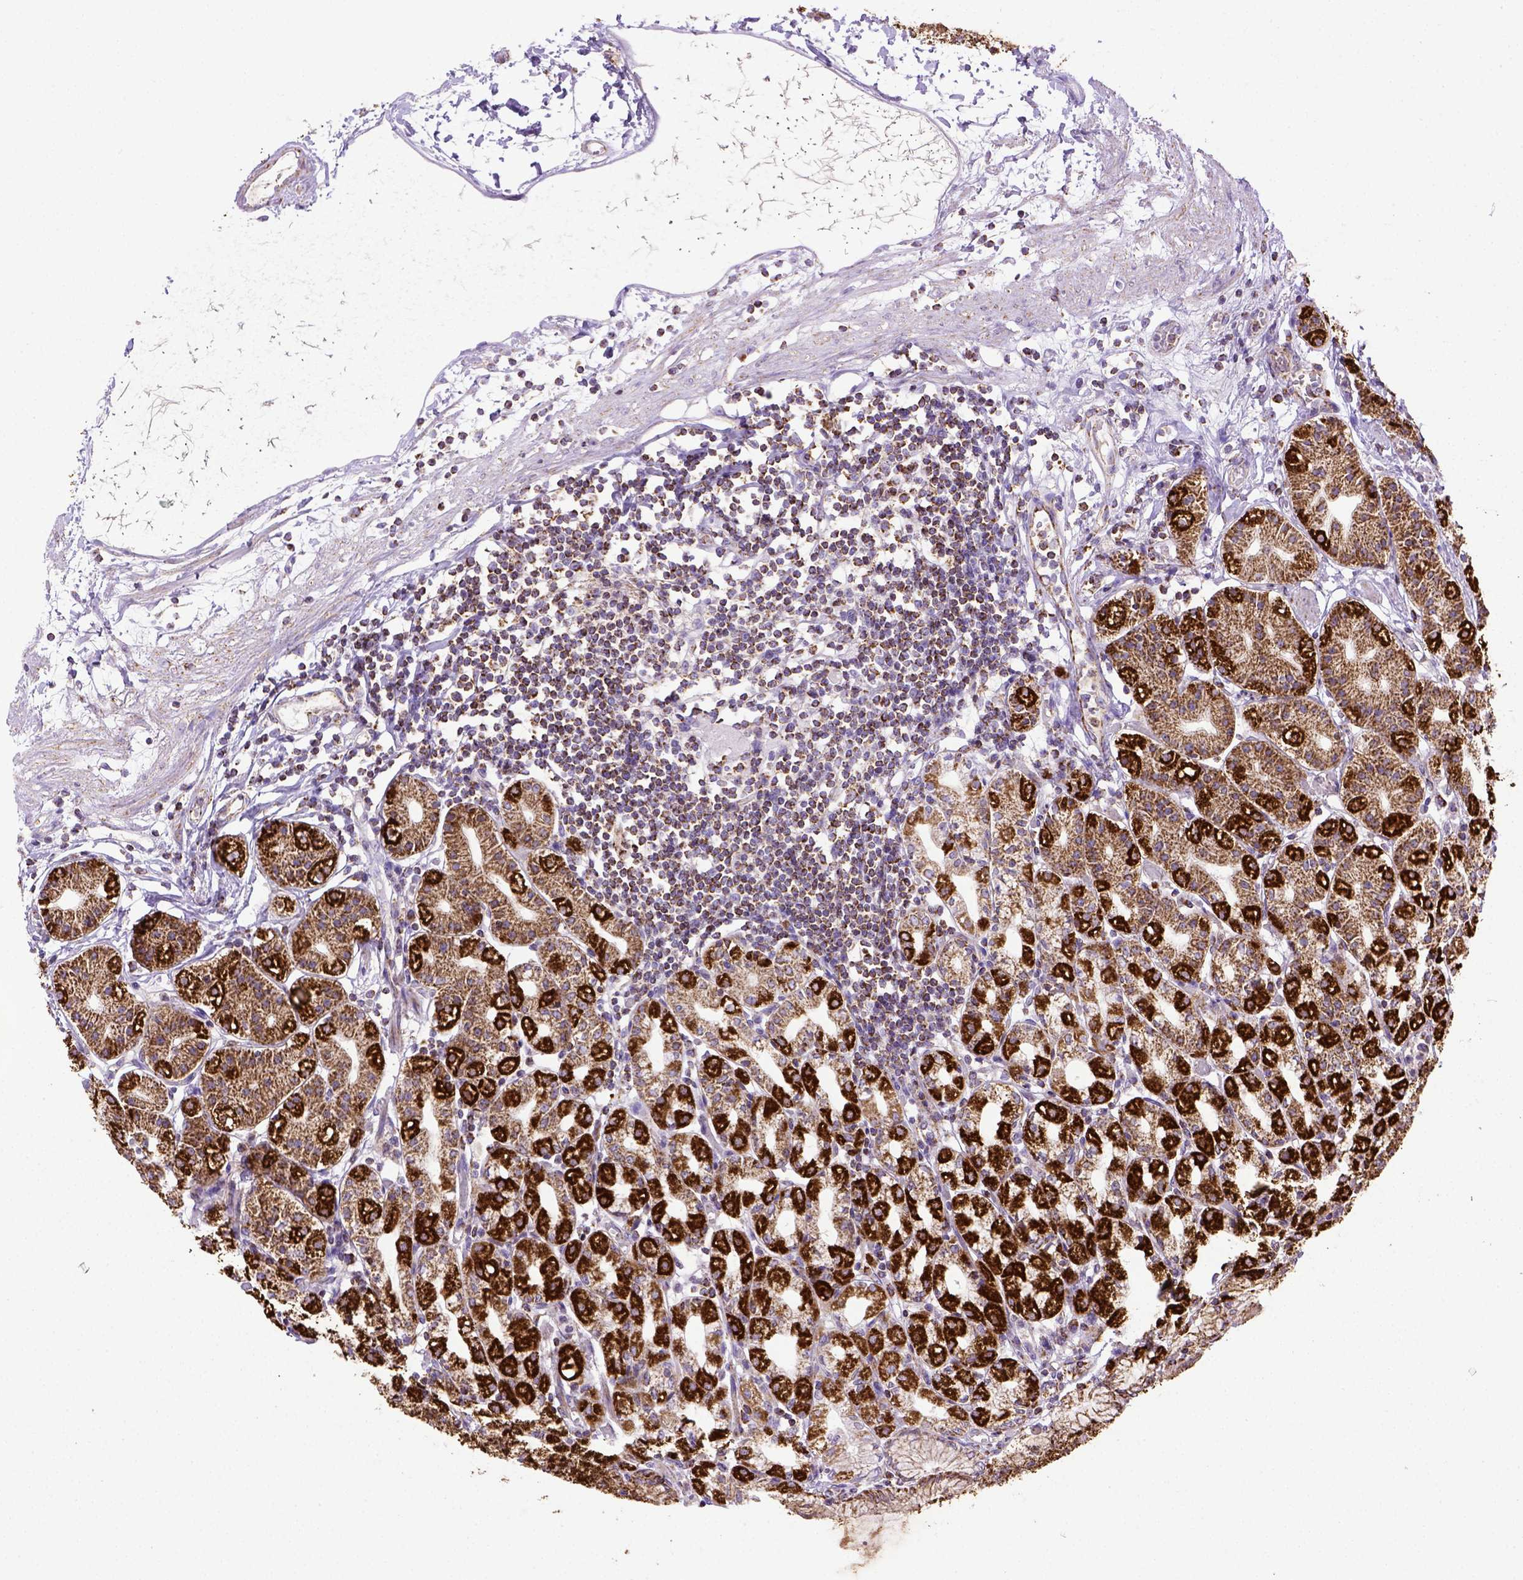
{"staining": {"intensity": "strong", "quantity": ">75%", "location": "cytoplasmic/membranous"}, "tissue": "stomach", "cell_type": "Glandular cells", "image_type": "normal", "snomed": [{"axis": "morphology", "description": "Normal tissue, NOS"}, {"axis": "topography", "description": "Skeletal muscle"}, {"axis": "topography", "description": "Stomach"}], "caption": "A micrograph of stomach stained for a protein exhibits strong cytoplasmic/membranous brown staining in glandular cells.", "gene": "MT", "patient": {"sex": "female", "age": 57}}